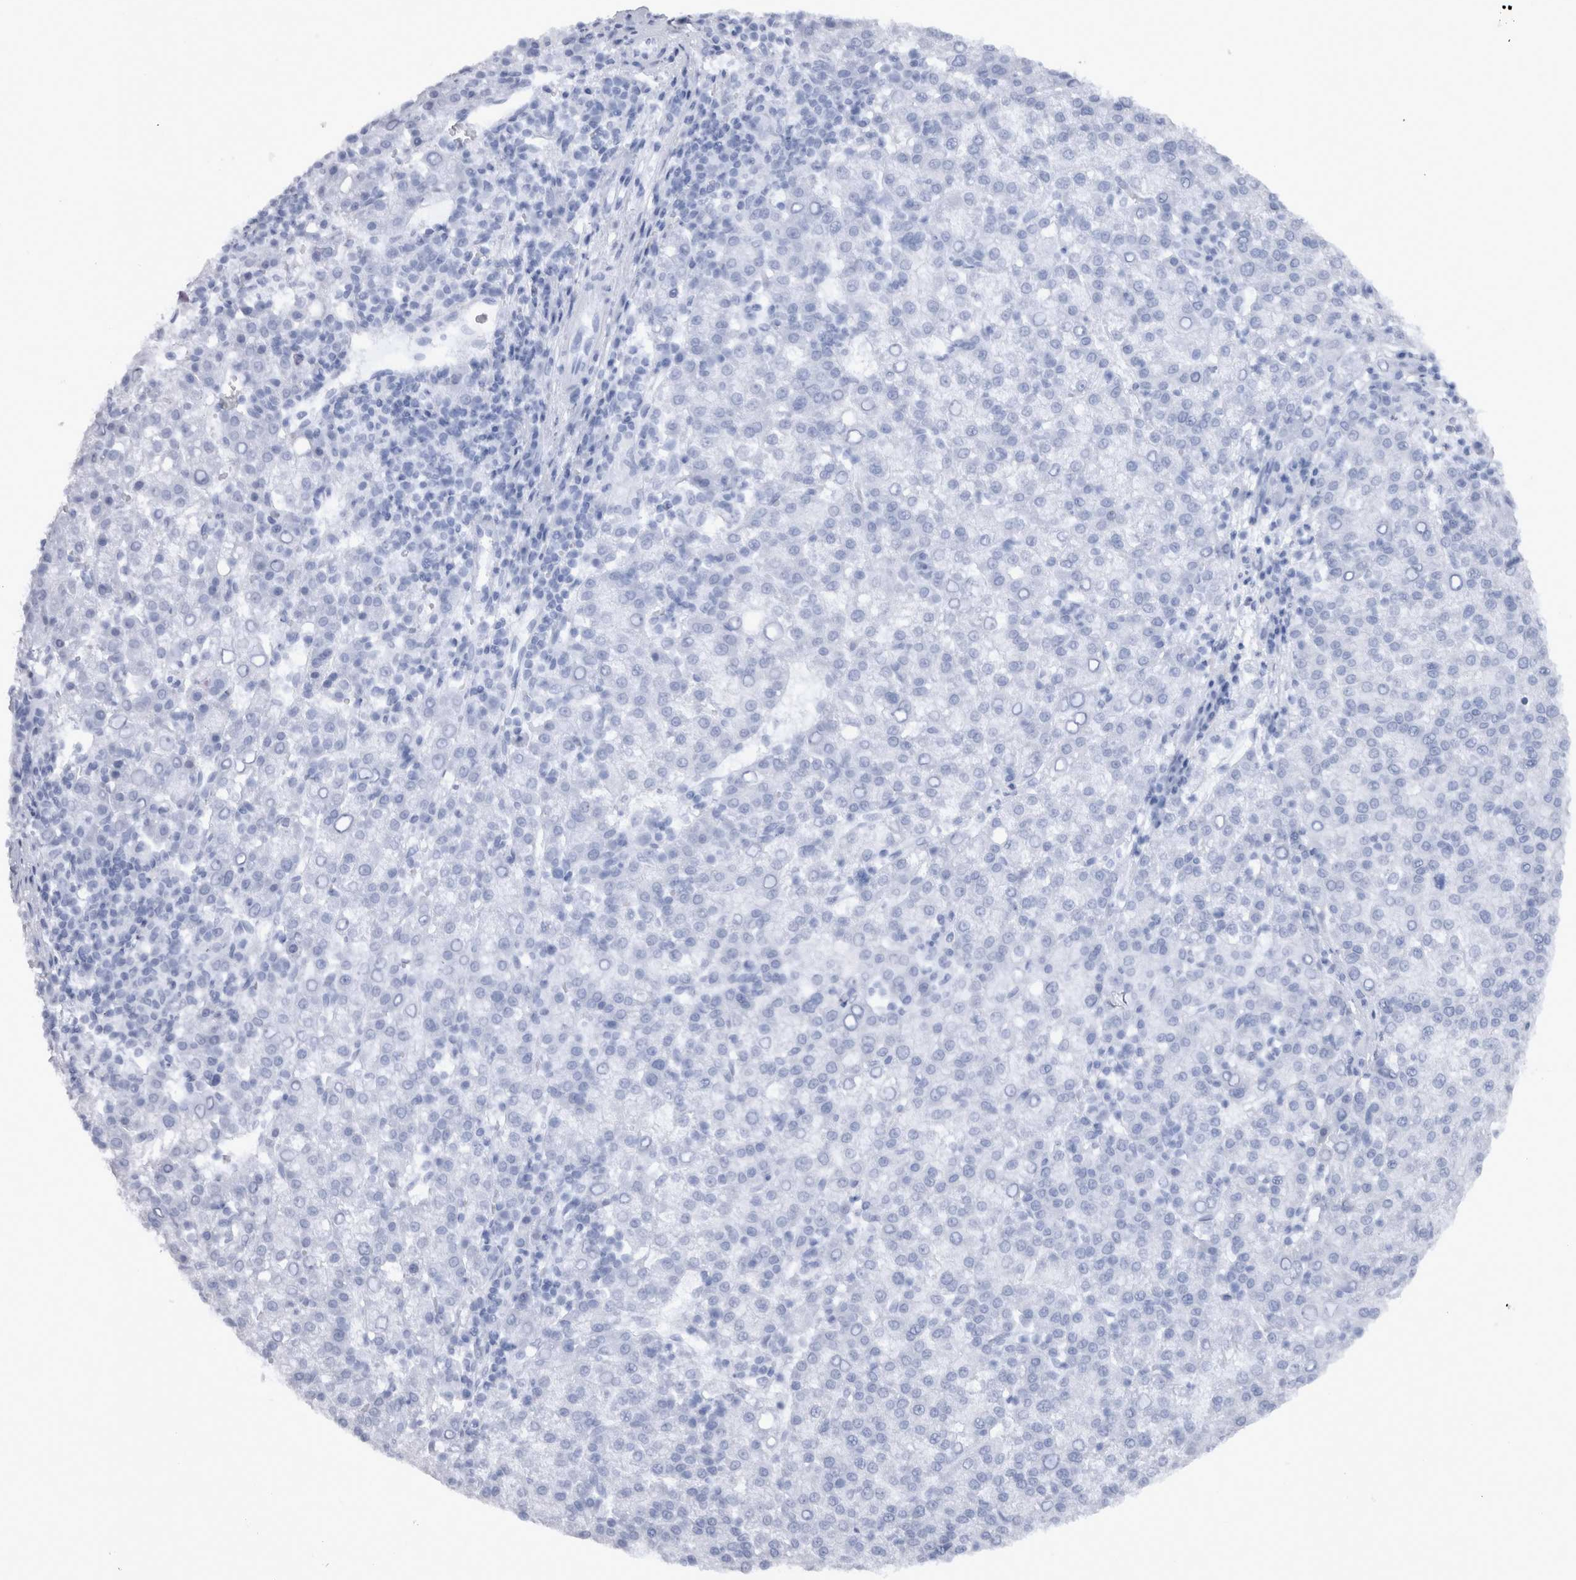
{"staining": {"intensity": "negative", "quantity": "none", "location": "none"}, "tissue": "liver cancer", "cell_type": "Tumor cells", "image_type": "cancer", "snomed": [{"axis": "morphology", "description": "Carcinoma, Hepatocellular, NOS"}, {"axis": "topography", "description": "Liver"}], "caption": "This photomicrograph is of liver cancer stained with IHC to label a protein in brown with the nuclei are counter-stained blue. There is no positivity in tumor cells.", "gene": "IL17RC", "patient": {"sex": "female", "age": 58}}